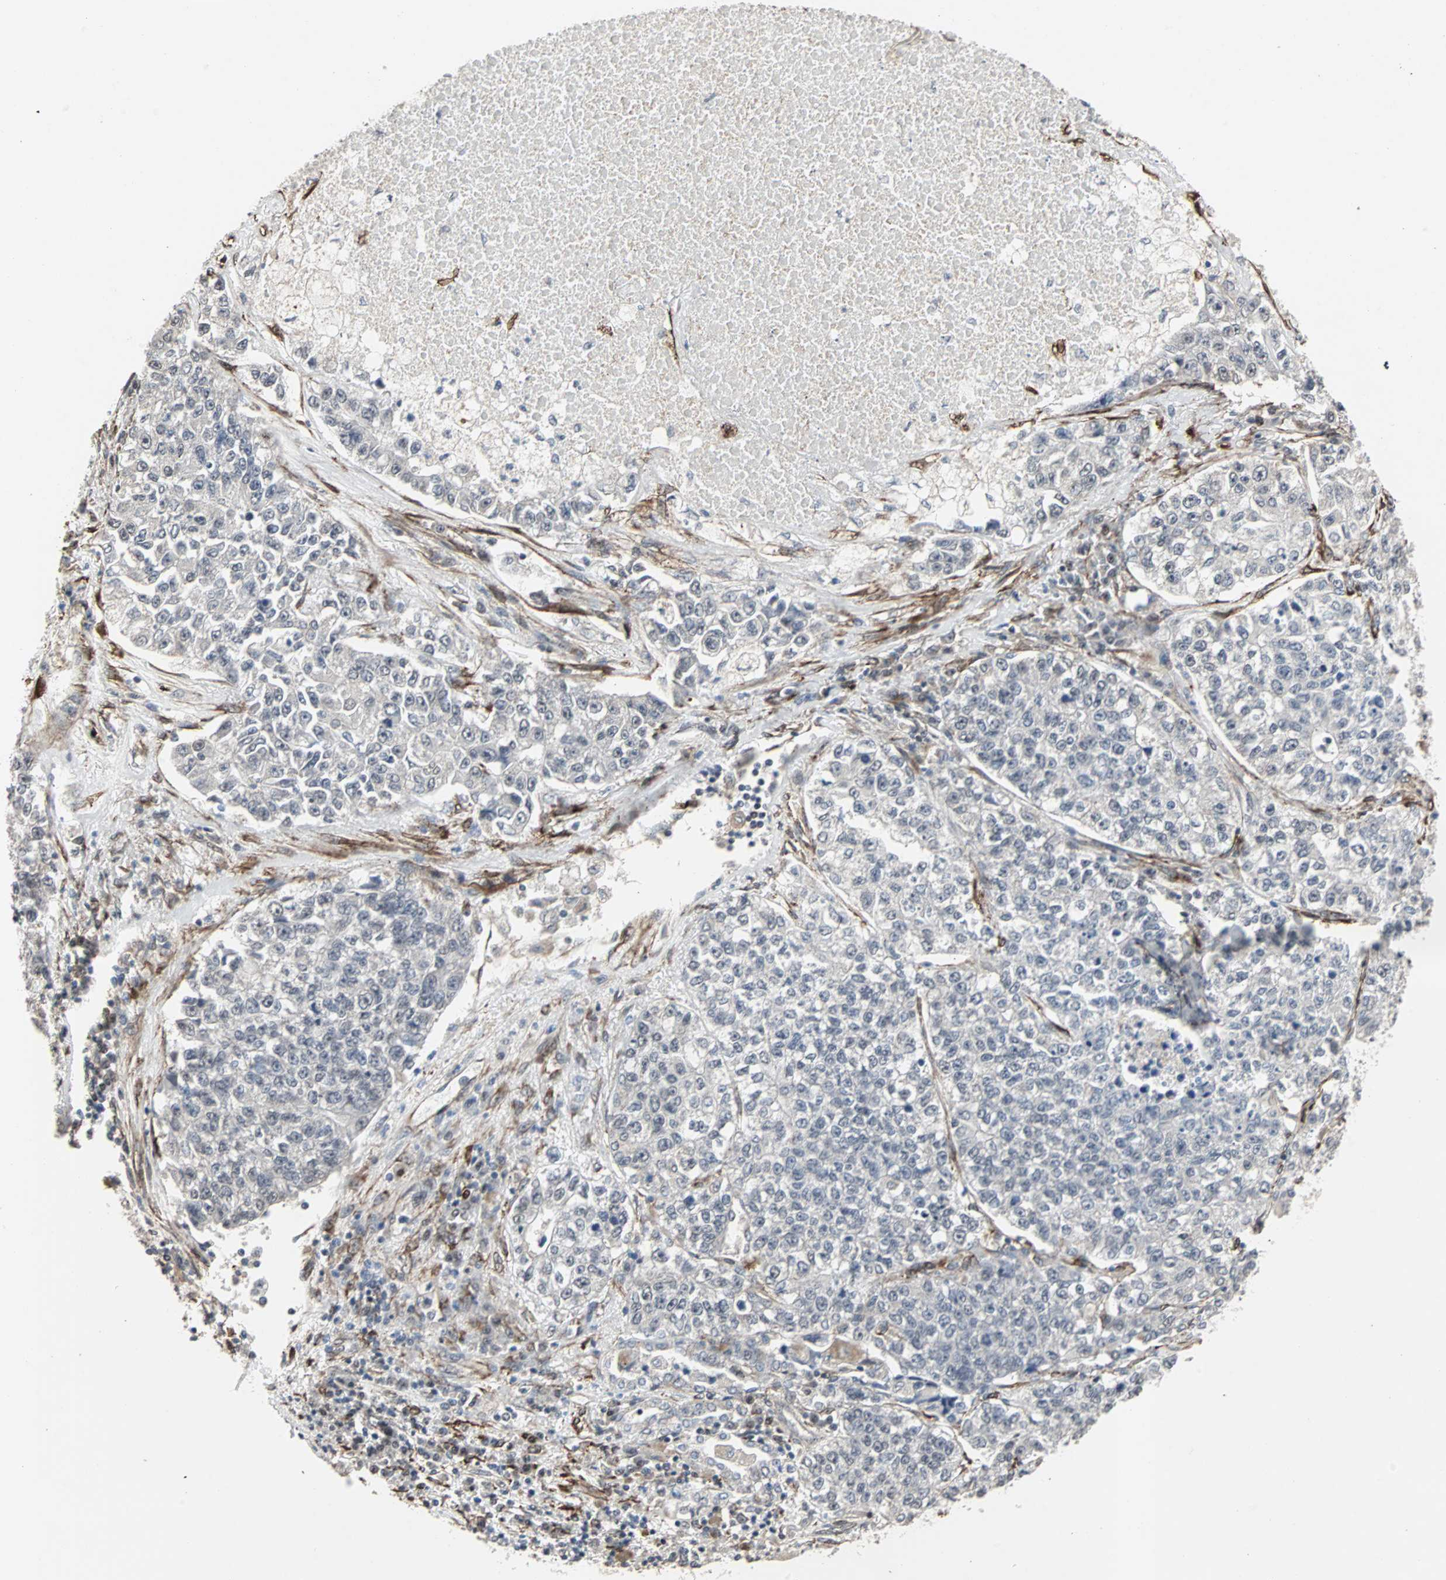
{"staining": {"intensity": "negative", "quantity": "none", "location": "none"}, "tissue": "lung cancer", "cell_type": "Tumor cells", "image_type": "cancer", "snomed": [{"axis": "morphology", "description": "Adenocarcinoma, NOS"}, {"axis": "topography", "description": "Lung"}], "caption": "Protein analysis of adenocarcinoma (lung) exhibits no significant expression in tumor cells.", "gene": "TRPV4", "patient": {"sex": "male", "age": 49}}